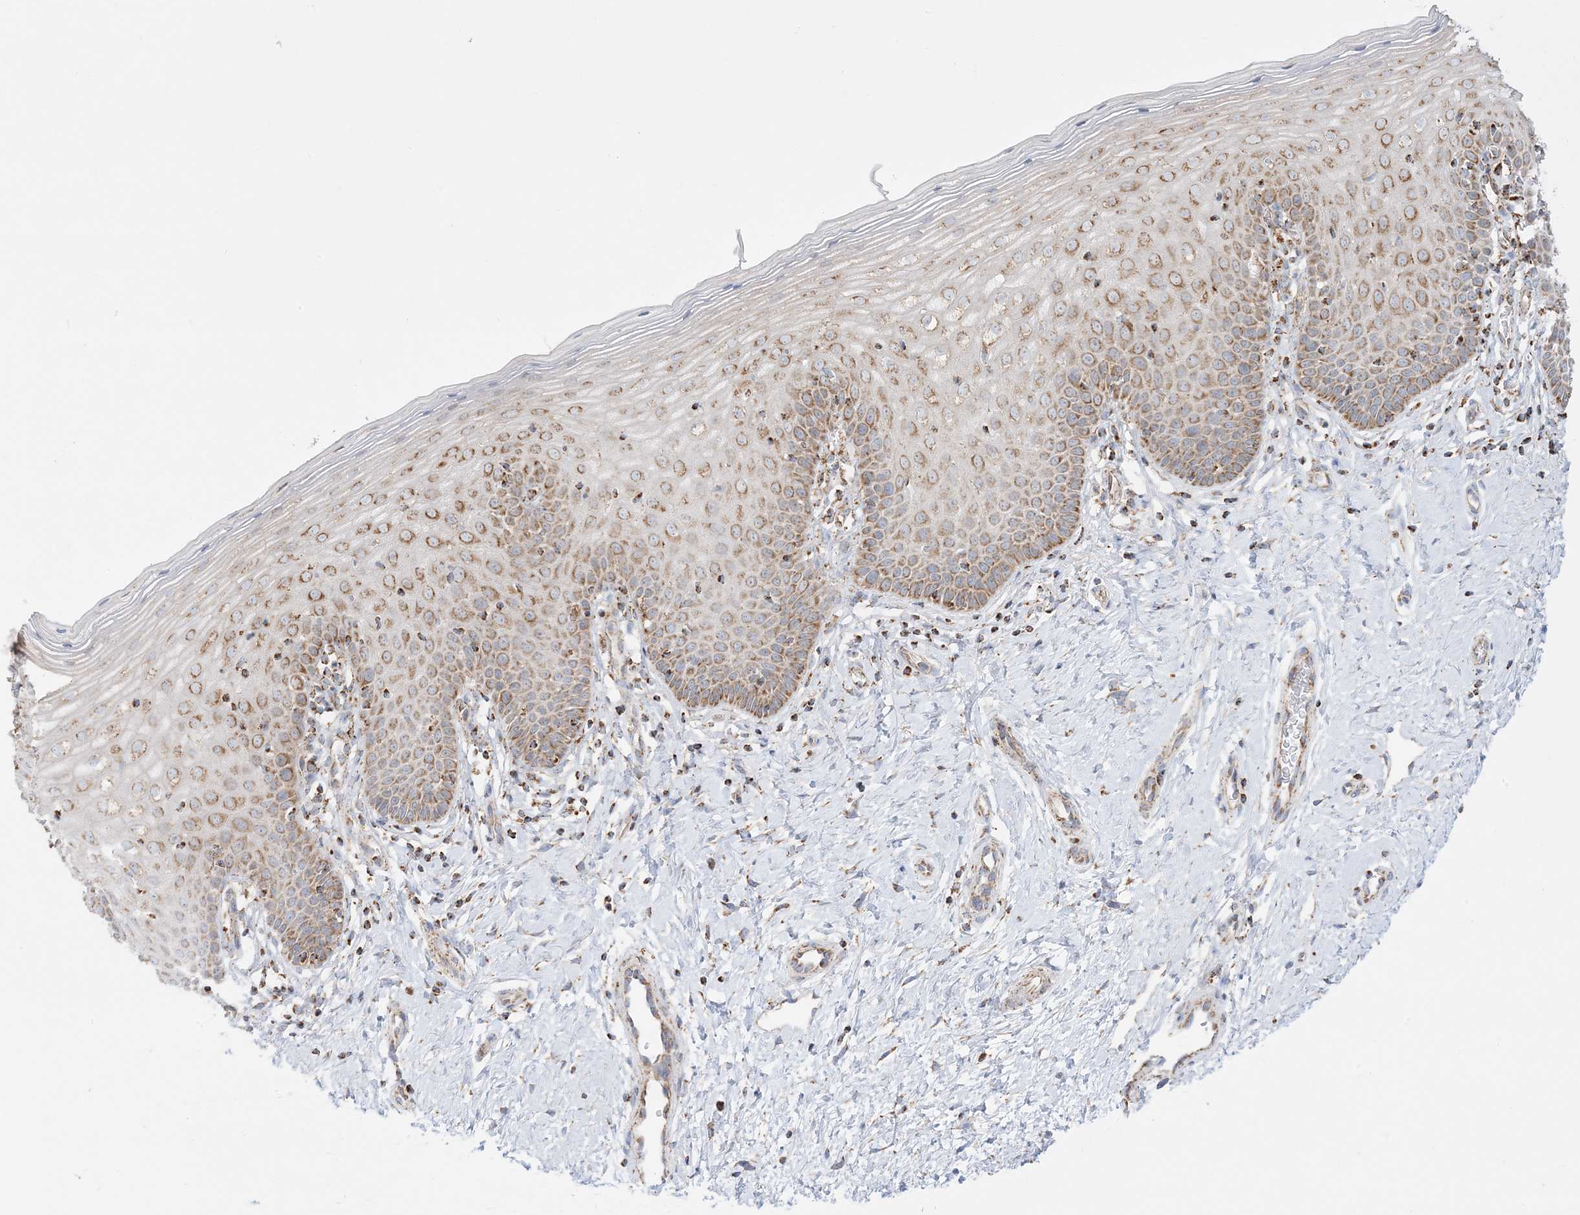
{"staining": {"intensity": "moderate", "quantity": ">75%", "location": "cytoplasmic/membranous"}, "tissue": "cervix", "cell_type": "Glandular cells", "image_type": "normal", "snomed": [{"axis": "morphology", "description": "Normal tissue, NOS"}, {"axis": "topography", "description": "Cervix"}], "caption": "Cervix stained with DAB IHC demonstrates medium levels of moderate cytoplasmic/membranous expression in approximately >75% of glandular cells. (Stains: DAB in brown, nuclei in blue, Microscopy: brightfield microscopy at high magnification).", "gene": "MRPS36", "patient": {"sex": "female", "age": 36}}